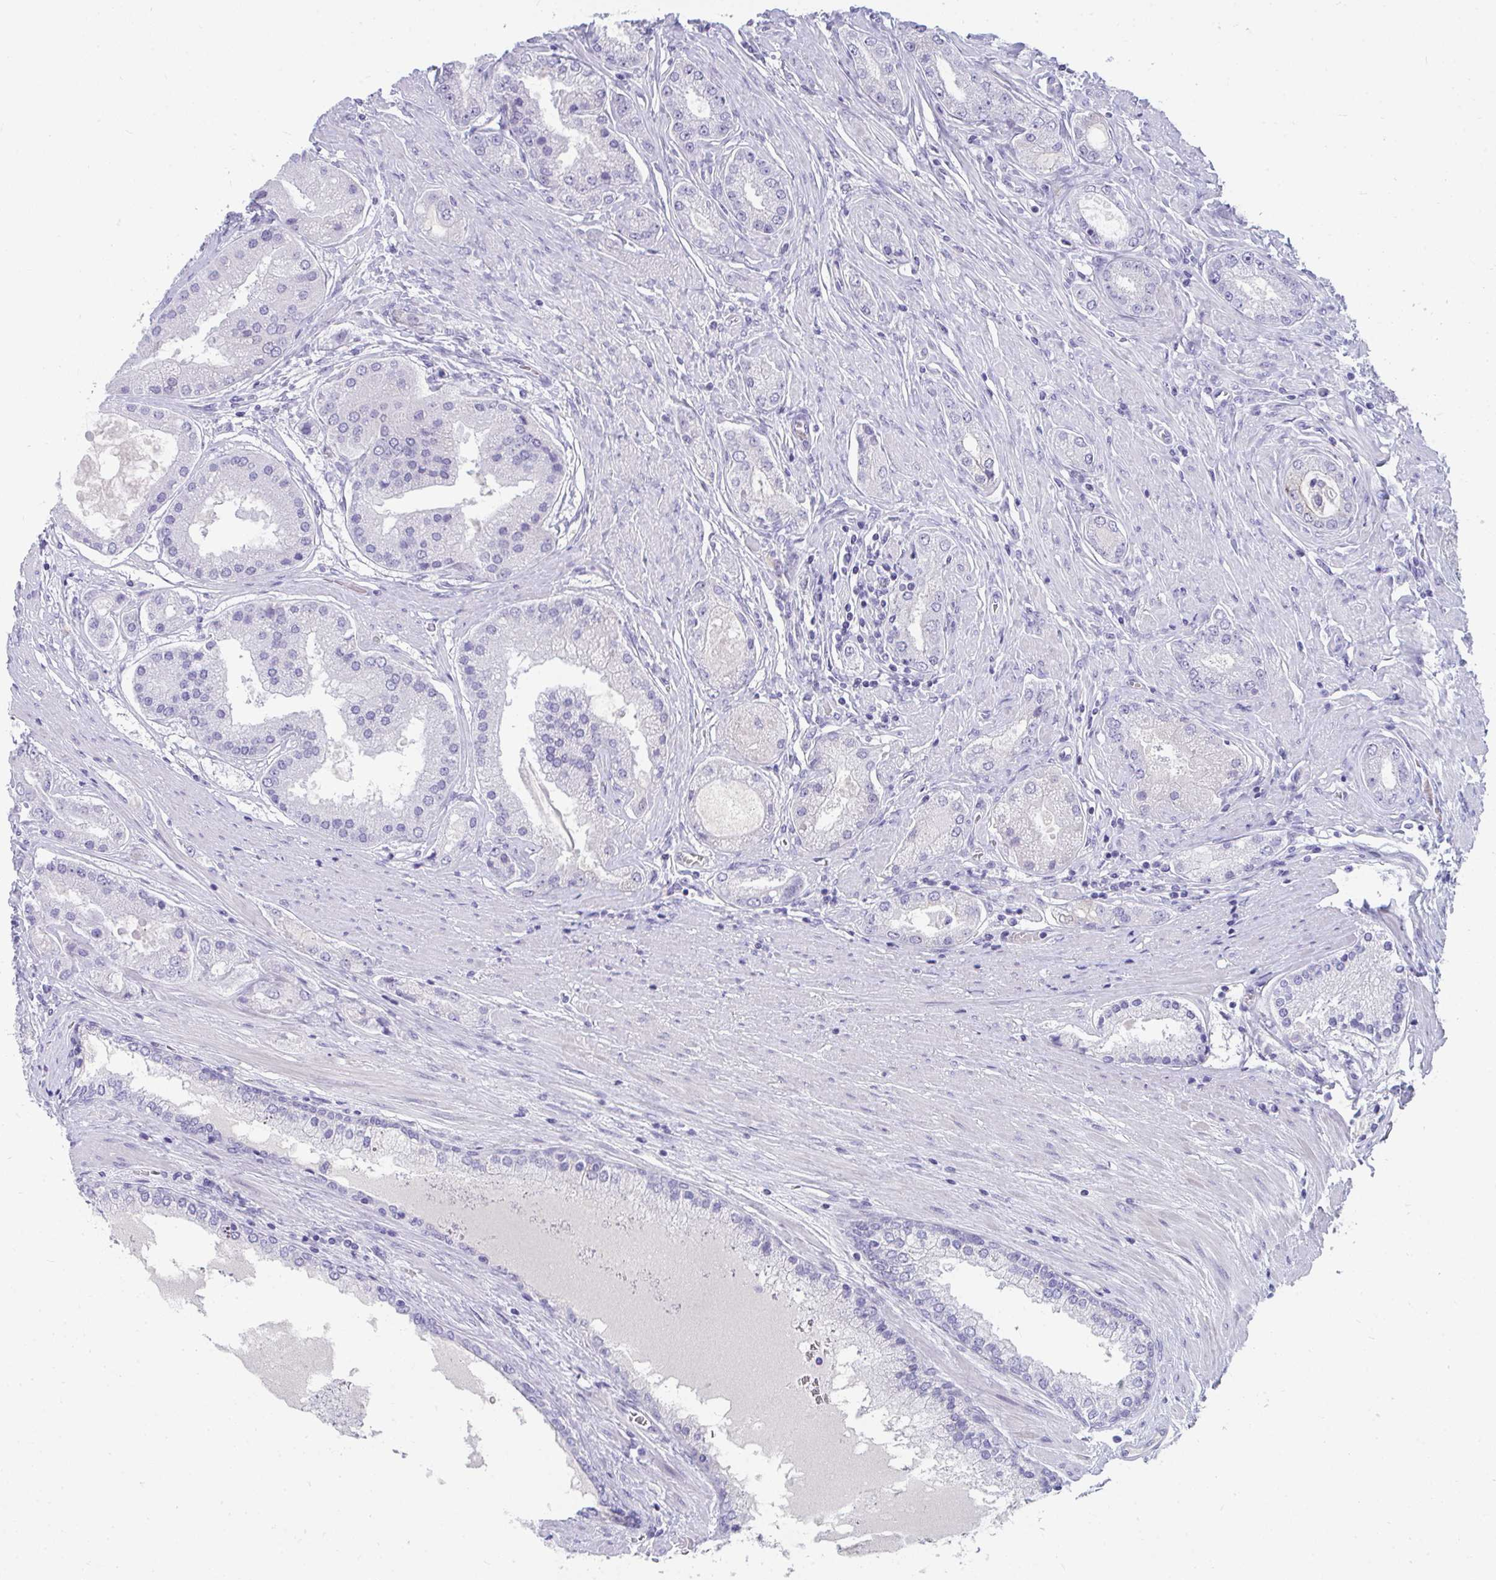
{"staining": {"intensity": "negative", "quantity": "none", "location": "none"}, "tissue": "prostate cancer", "cell_type": "Tumor cells", "image_type": "cancer", "snomed": [{"axis": "morphology", "description": "Adenocarcinoma, High grade"}, {"axis": "topography", "description": "Prostate"}], "caption": "Prostate cancer was stained to show a protein in brown. There is no significant positivity in tumor cells.", "gene": "TTC30B", "patient": {"sex": "male", "age": 67}}